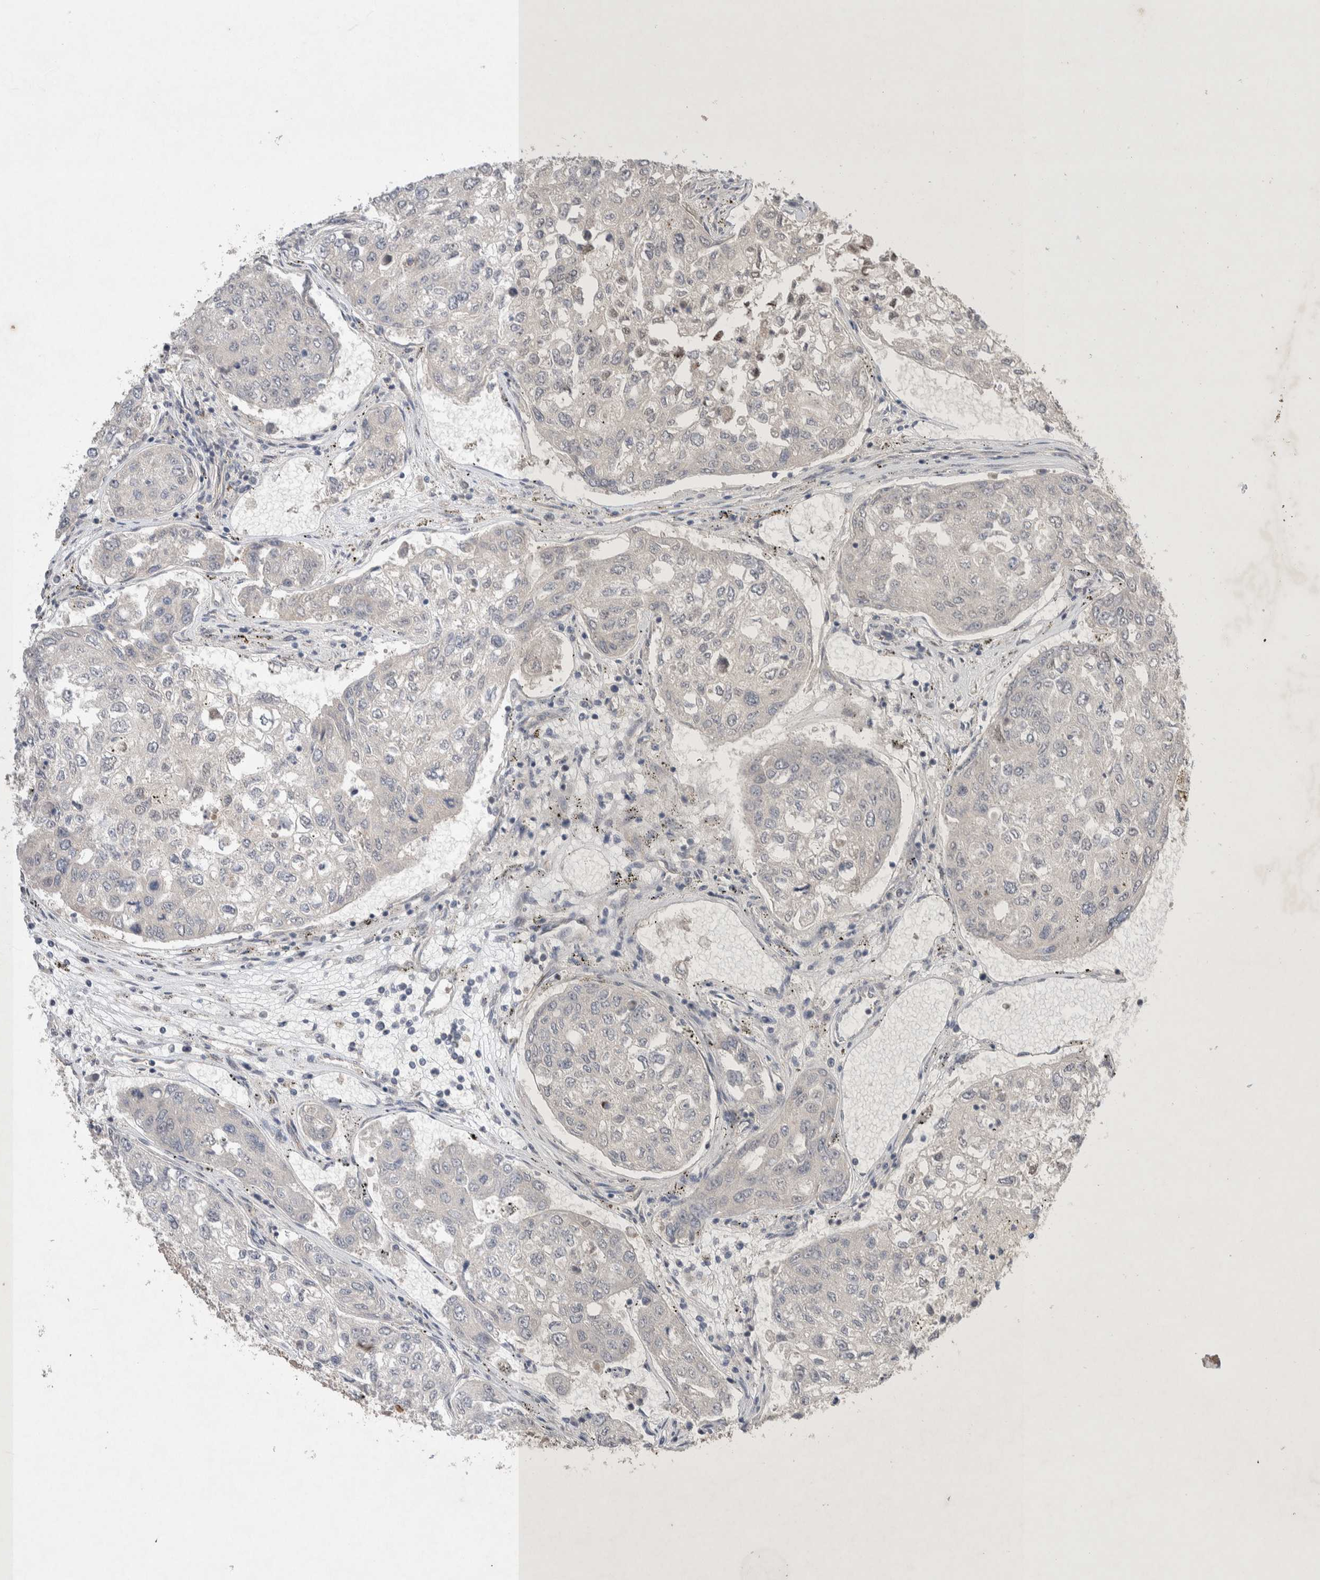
{"staining": {"intensity": "negative", "quantity": "none", "location": "none"}, "tissue": "urothelial cancer", "cell_type": "Tumor cells", "image_type": "cancer", "snomed": [{"axis": "morphology", "description": "Urothelial carcinoma, High grade"}, {"axis": "topography", "description": "Lymph node"}, {"axis": "topography", "description": "Urinary bladder"}], "caption": "High magnification brightfield microscopy of urothelial cancer stained with DAB (brown) and counterstained with hematoxylin (blue): tumor cells show no significant staining. Brightfield microscopy of immunohistochemistry (IHC) stained with DAB (3,3'-diaminobenzidine) (brown) and hematoxylin (blue), captured at high magnification.", "gene": "ZNF704", "patient": {"sex": "male", "age": 51}}